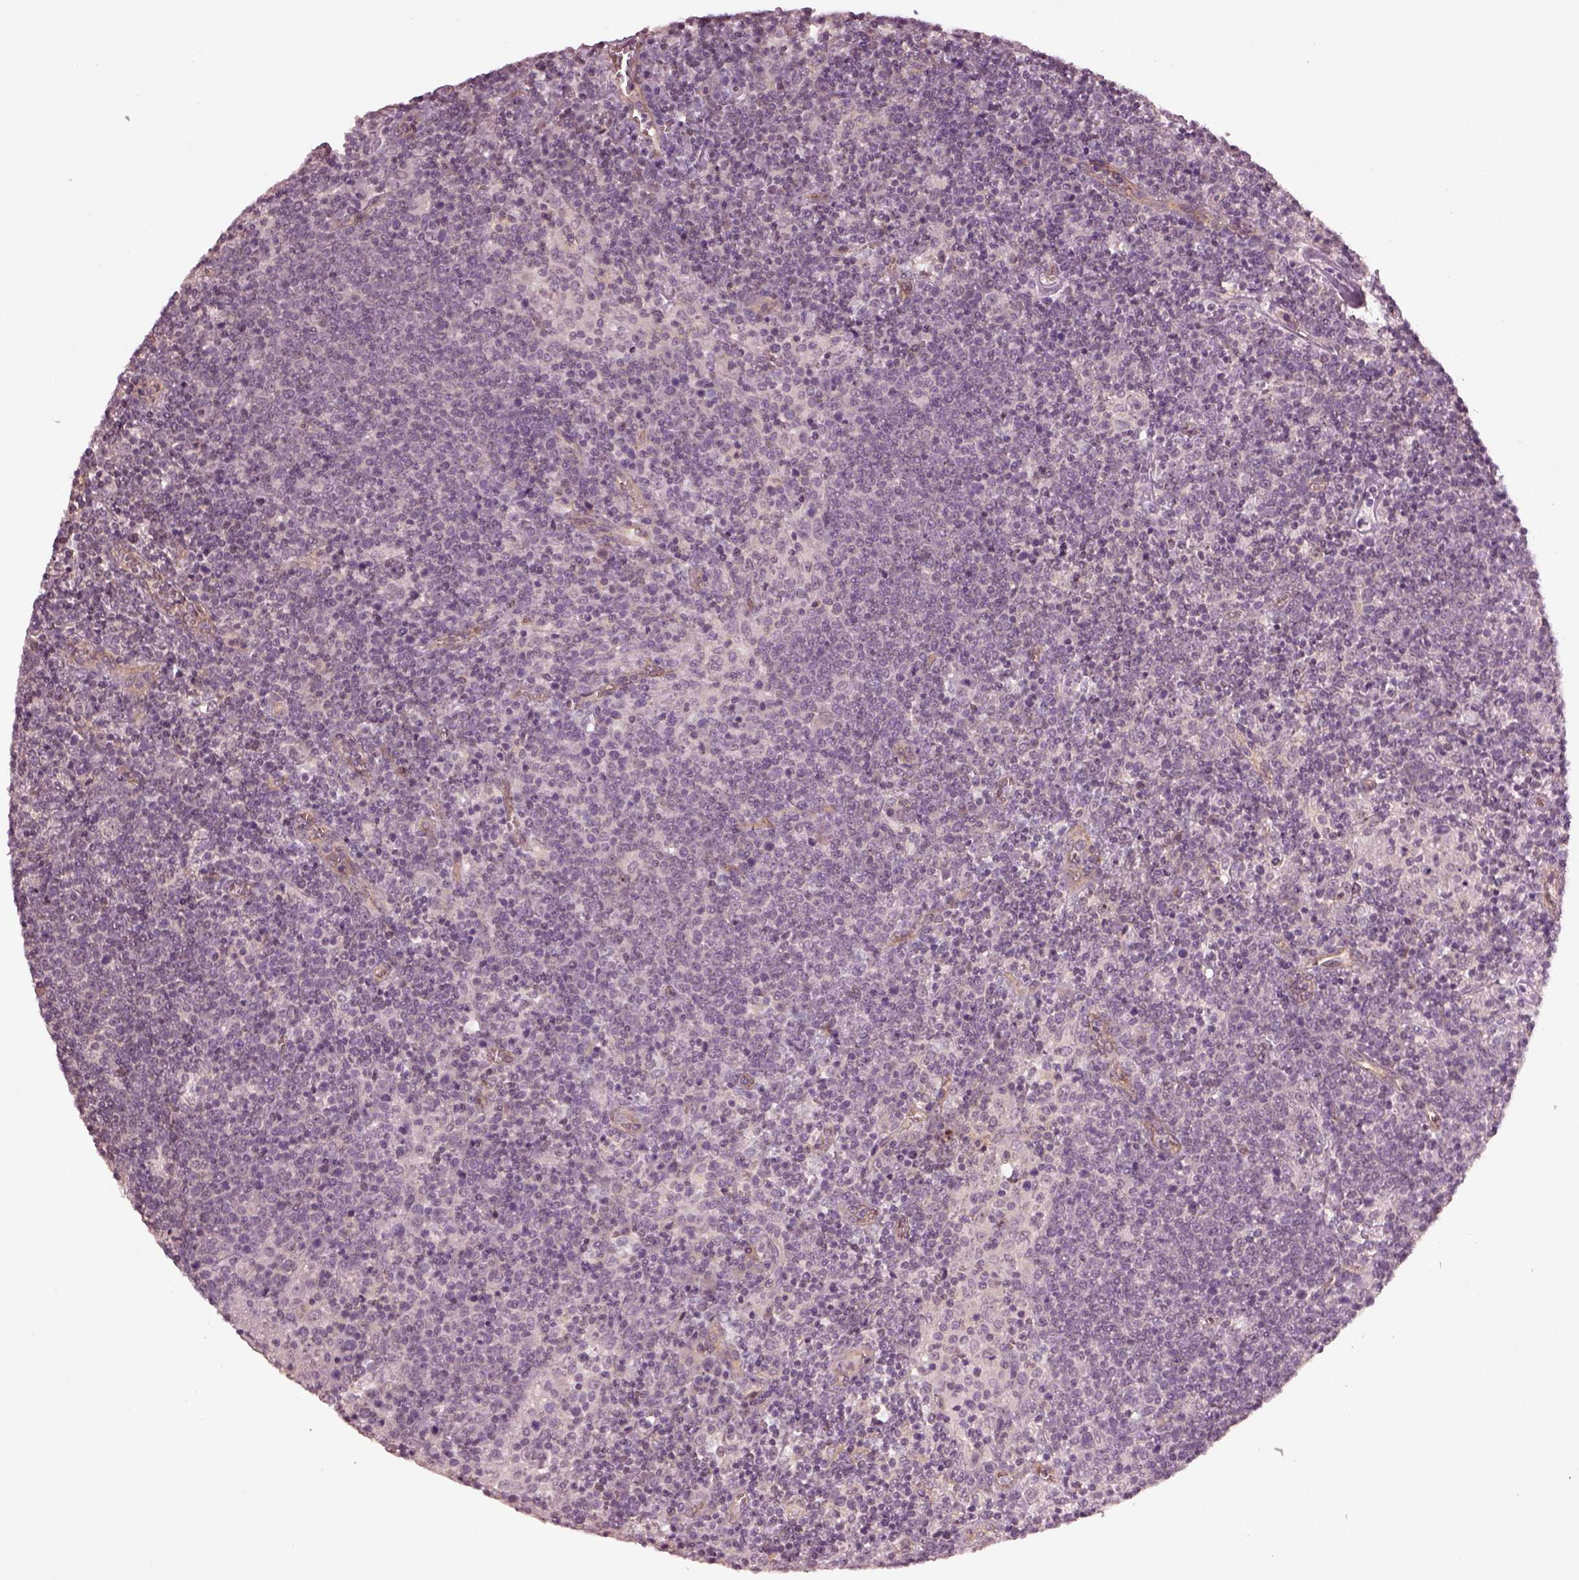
{"staining": {"intensity": "negative", "quantity": "none", "location": "none"}, "tissue": "lymphoma", "cell_type": "Tumor cells", "image_type": "cancer", "snomed": [{"axis": "morphology", "description": "Malignant lymphoma, non-Hodgkin's type, High grade"}, {"axis": "topography", "description": "Lymph node"}], "caption": "This is an immunohistochemistry photomicrograph of malignant lymphoma, non-Hodgkin's type (high-grade). There is no staining in tumor cells.", "gene": "GNRH1", "patient": {"sex": "male", "age": 61}}